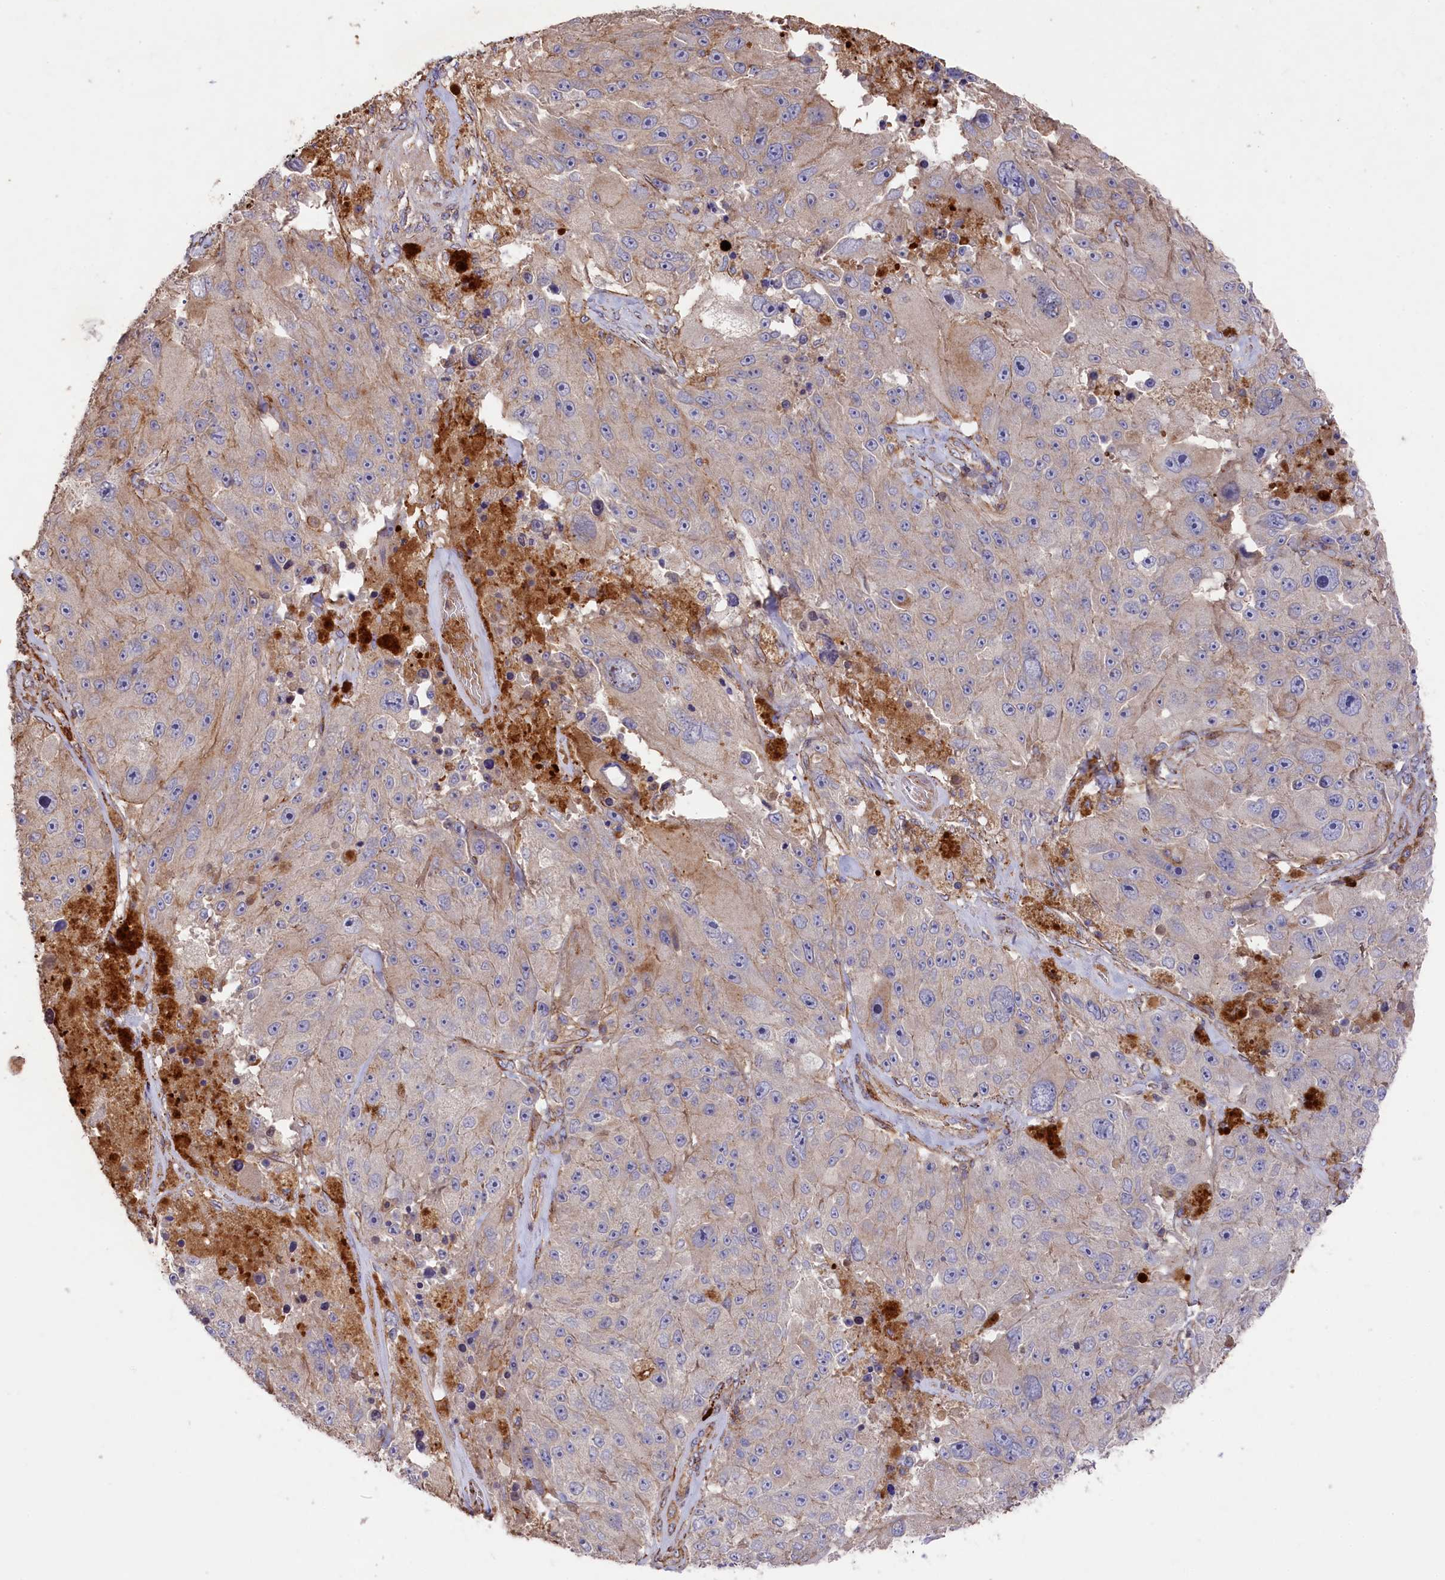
{"staining": {"intensity": "weak", "quantity": "<25%", "location": "cytoplasmic/membranous"}, "tissue": "melanoma", "cell_type": "Tumor cells", "image_type": "cancer", "snomed": [{"axis": "morphology", "description": "Malignant melanoma, Metastatic site"}, {"axis": "topography", "description": "Lymph node"}], "caption": "There is no significant positivity in tumor cells of melanoma.", "gene": "RAPSN", "patient": {"sex": "male", "age": 62}}